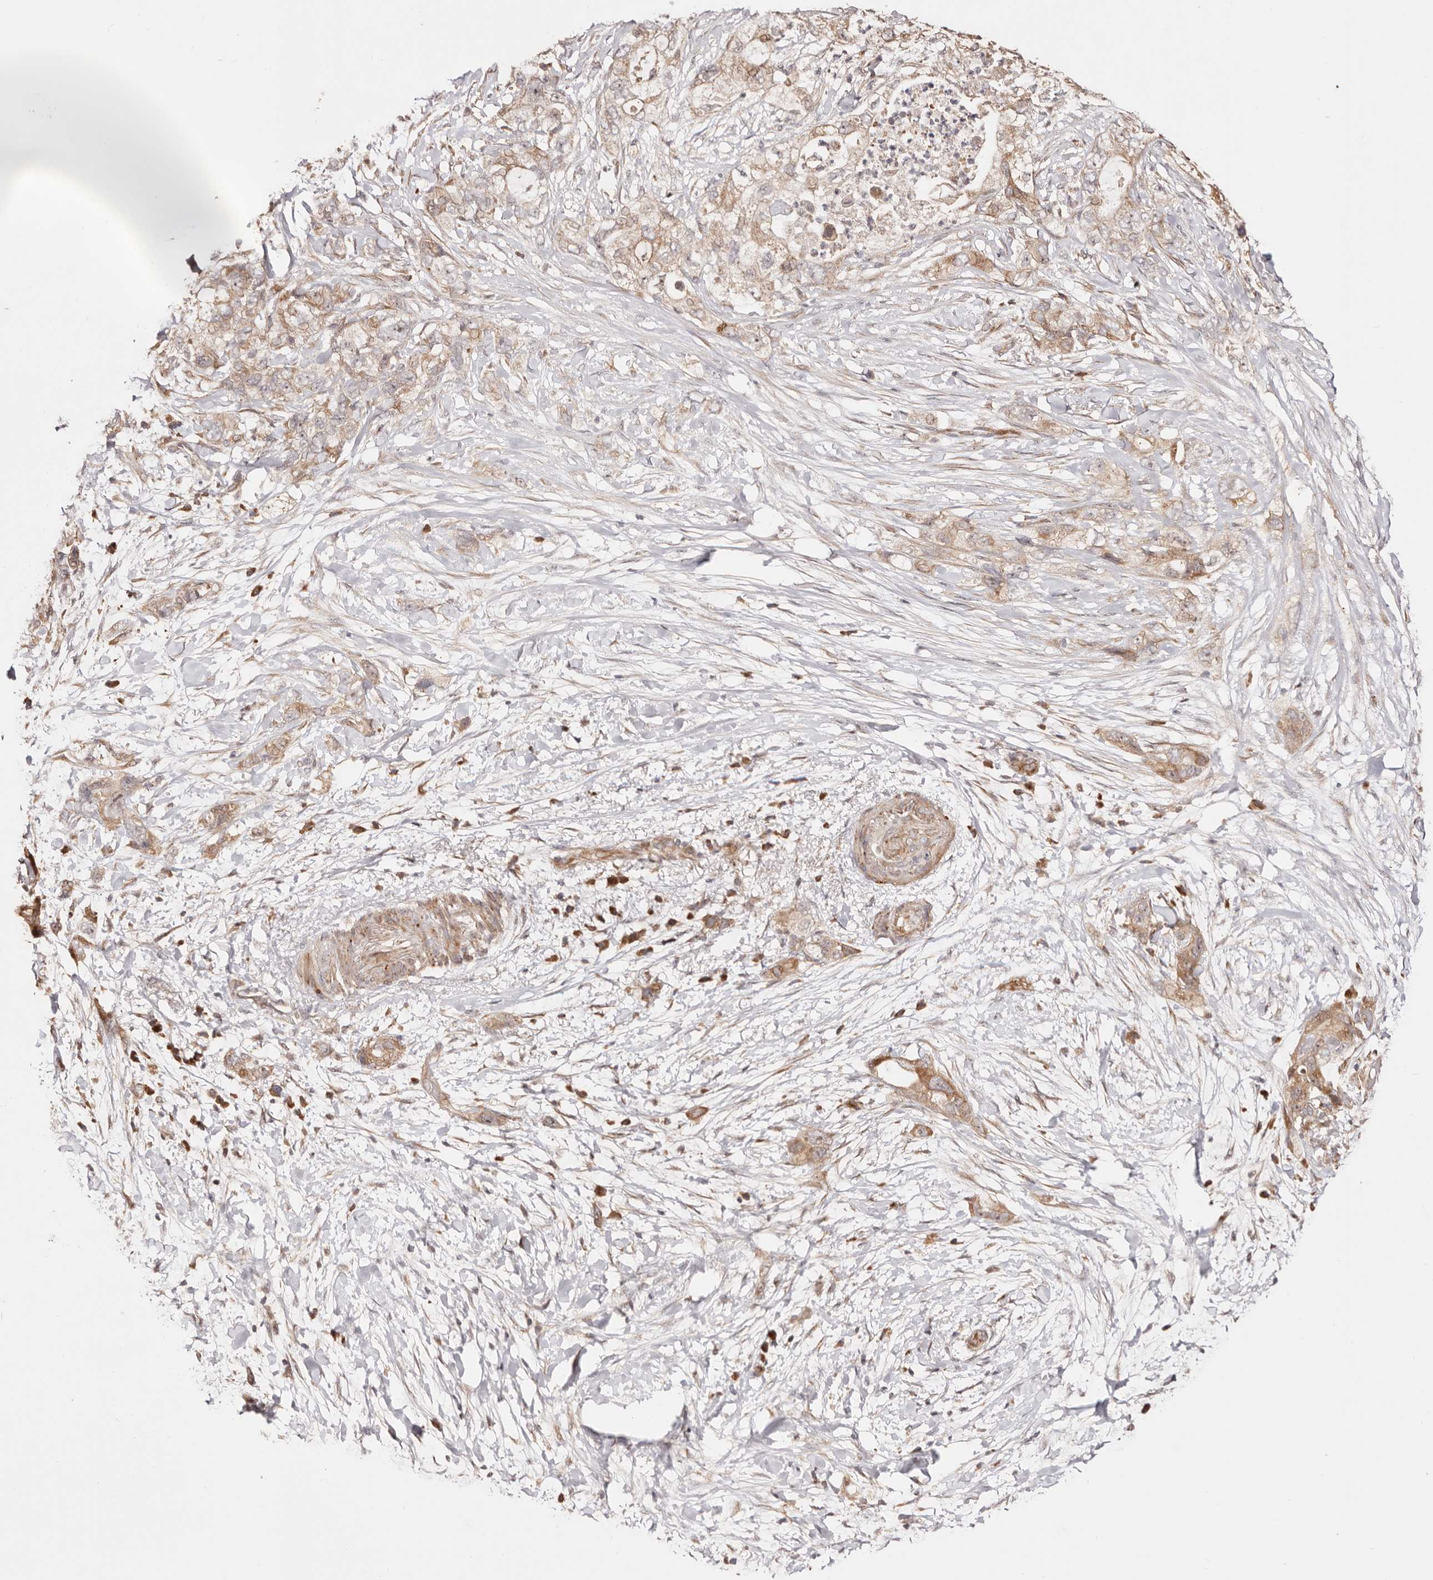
{"staining": {"intensity": "moderate", "quantity": ">75%", "location": "cytoplasmic/membranous"}, "tissue": "pancreatic cancer", "cell_type": "Tumor cells", "image_type": "cancer", "snomed": [{"axis": "morphology", "description": "Adenocarcinoma, NOS"}, {"axis": "topography", "description": "Pancreas"}], "caption": "Brown immunohistochemical staining in pancreatic cancer shows moderate cytoplasmic/membranous staining in about >75% of tumor cells.", "gene": "PTPN22", "patient": {"sex": "female", "age": 73}}